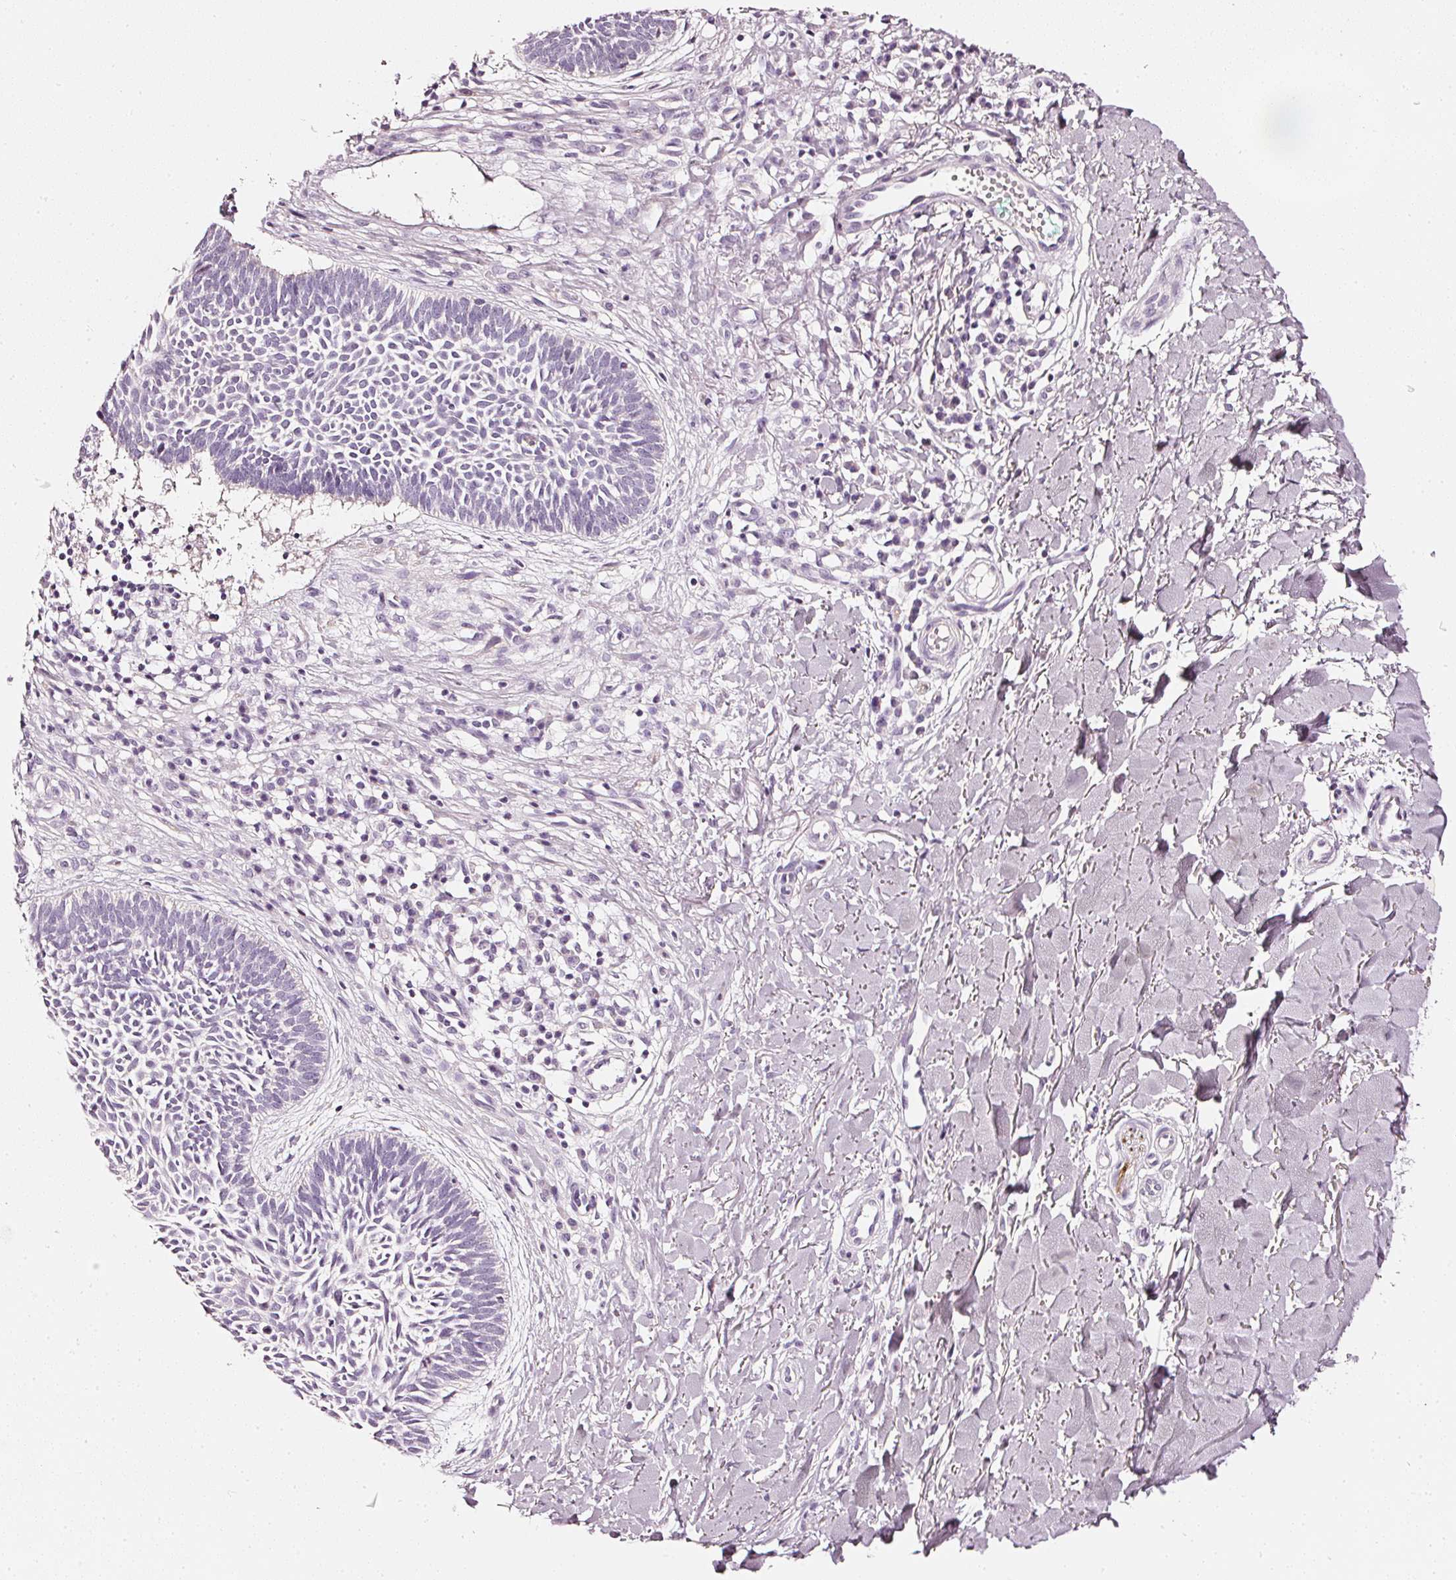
{"staining": {"intensity": "negative", "quantity": "none", "location": "none"}, "tissue": "skin cancer", "cell_type": "Tumor cells", "image_type": "cancer", "snomed": [{"axis": "morphology", "description": "Basal cell carcinoma"}, {"axis": "topography", "description": "Skin"}], "caption": "This is a histopathology image of immunohistochemistry (IHC) staining of skin cancer, which shows no positivity in tumor cells.", "gene": "CNP", "patient": {"sex": "male", "age": 49}}